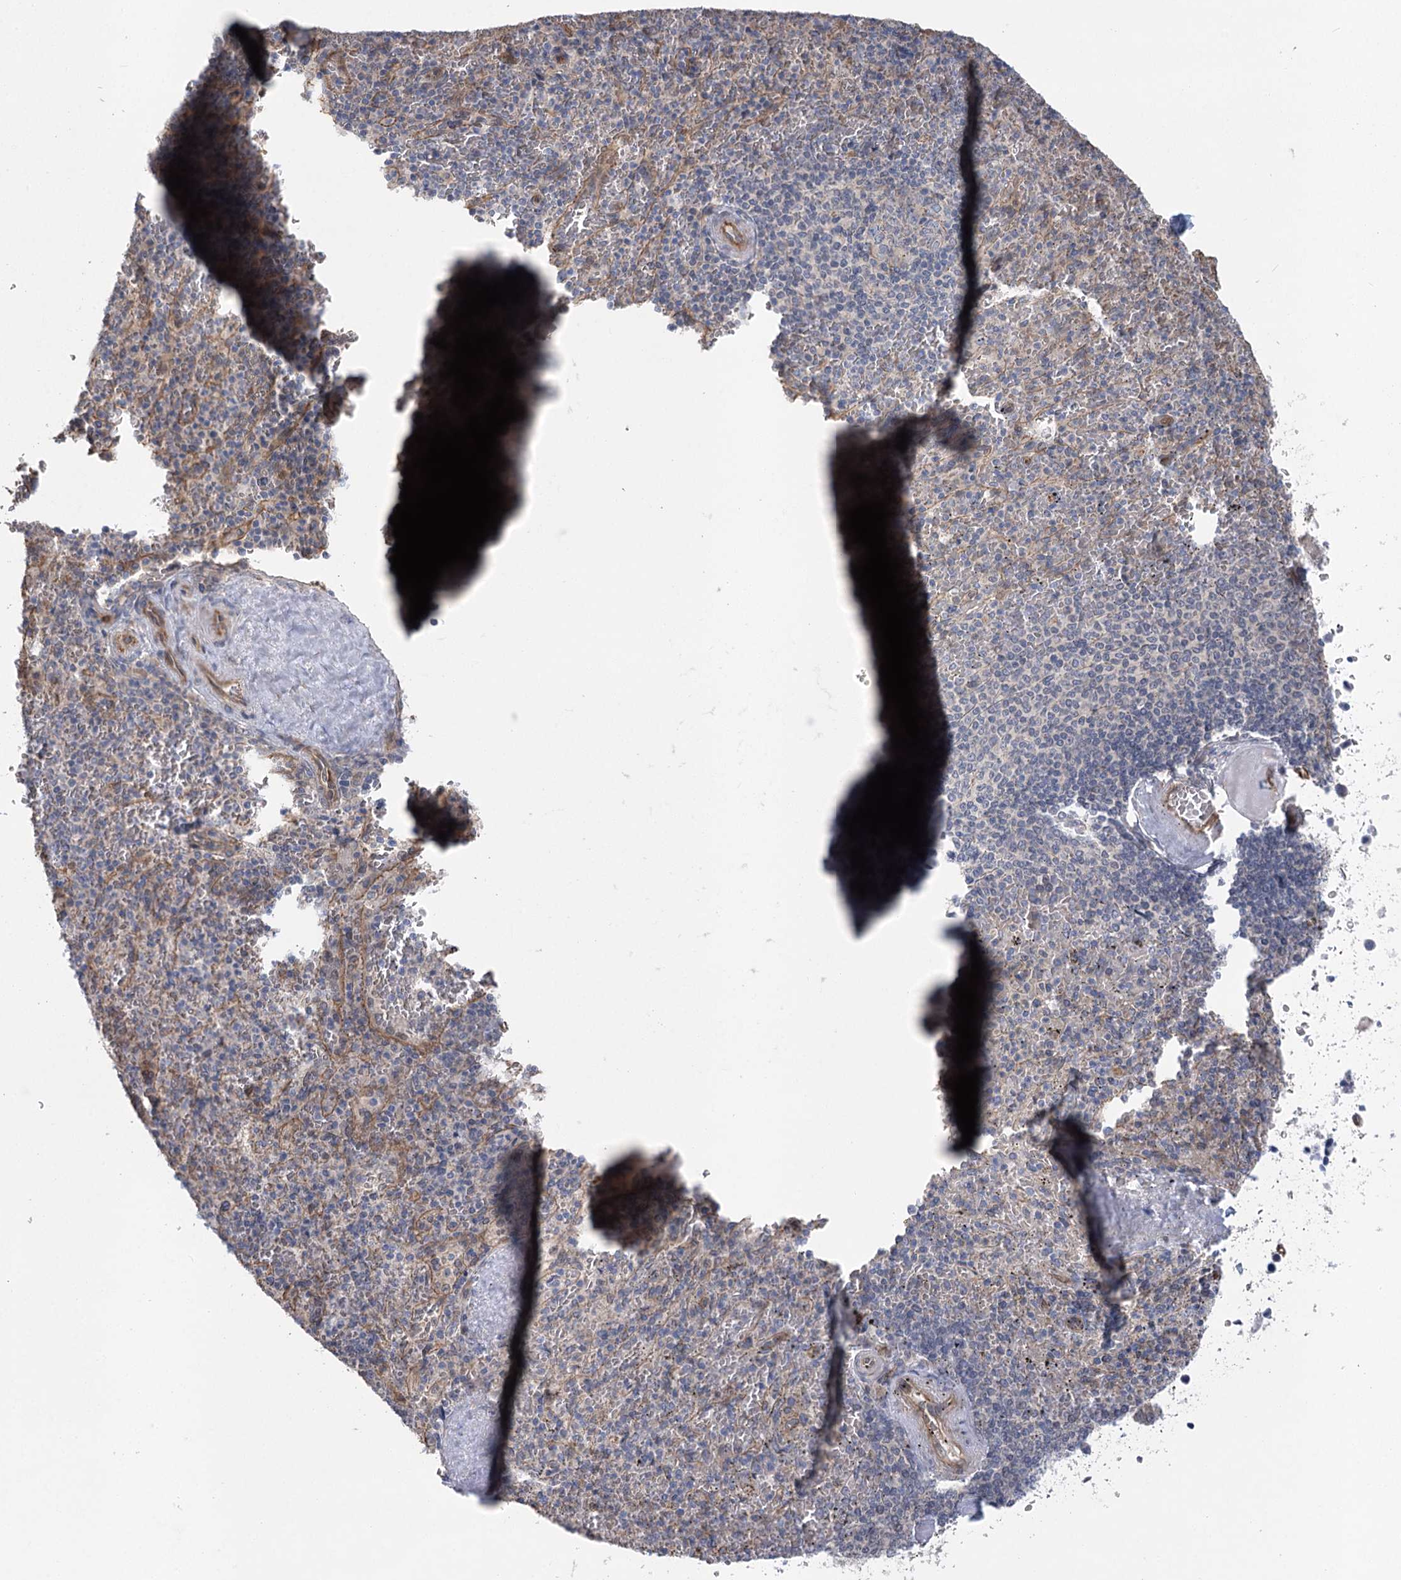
{"staining": {"intensity": "negative", "quantity": "none", "location": "none"}, "tissue": "spleen", "cell_type": "Cells in red pulp", "image_type": "normal", "snomed": [{"axis": "morphology", "description": "Normal tissue, NOS"}, {"axis": "topography", "description": "Spleen"}], "caption": "Immunohistochemistry (IHC) of benign human spleen reveals no staining in cells in red pulp.", "gene": "RWDD4", "patient": {"sex": "male", "age": 82}}